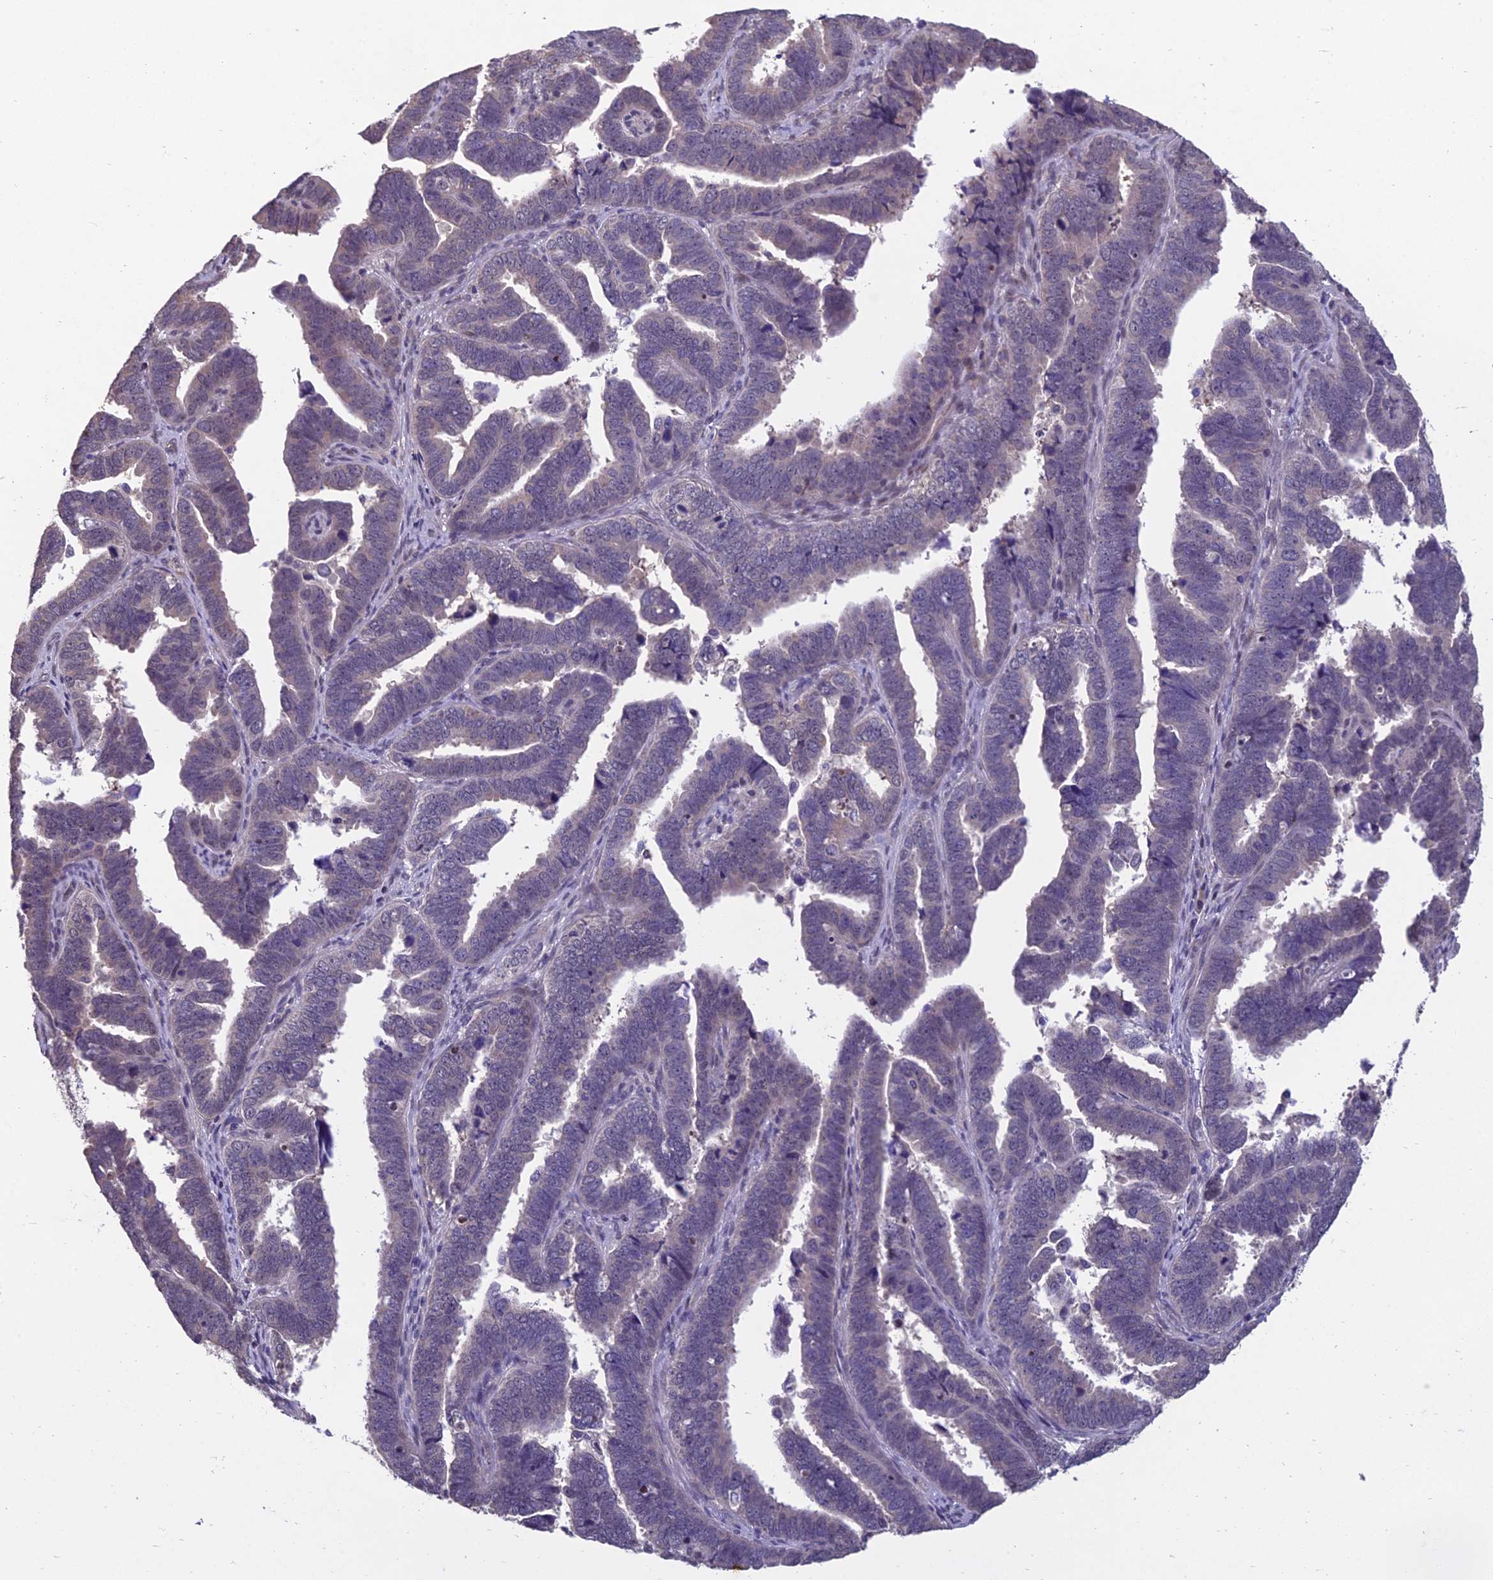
{"staining": {"intensity": "negative", "quantity": "none", "location": "none"}, "tissue": "endometrial cancer", "cell_type": "Tumor cells", "image_type": "cancer", "snomed": [{"axis": "morphology", "description": "Adenocarcinoma, NOS"}, {"axis": "topography", "description": "Endometrium"}], "caption": "Micrograph shows no significant protein staining in tumor cells of adenocarcinoma (endometrial).", "gene": "GRWD1", "patient": {"sex": "female", "age": 75}}